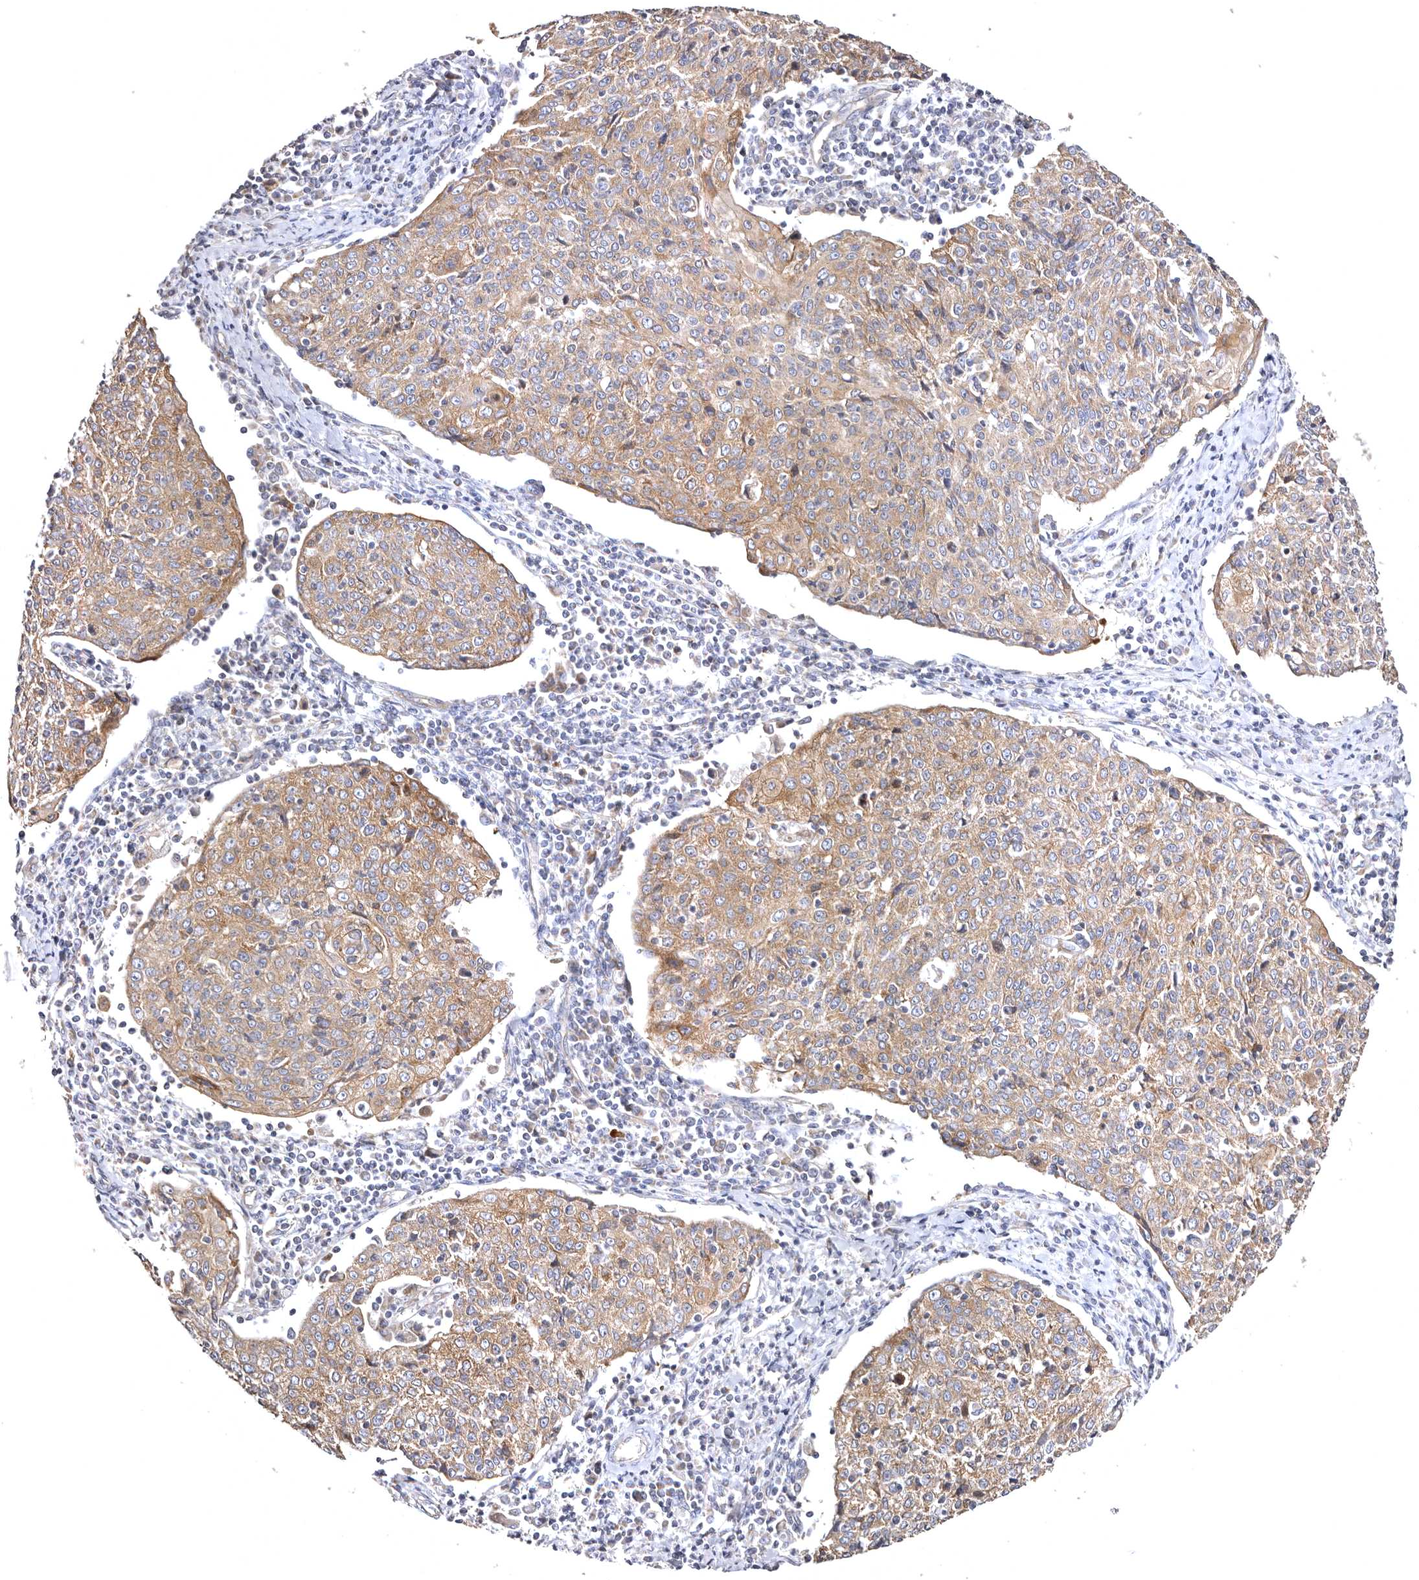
{"staining": {"intensity": "moderate", "quantity": ">75%", "location": "cytoplasmic/membranous"}, "tissue": "cervical cancer", "cell_type": "Tumor cells", "image_type": "cancer", "snomed": [{"axis": "morphology", "description": "Squamous cell carcinoma, NOS"}, {"axis": "topography", "description": "Cervix"}], "caption": "There is medium levels of moderate cytoplasmic/membranous expression in tumor cells of cervical cancer (squamous cell carcinoma), as demonstrated by immunohistochemical staining (brown color).", "gene": "BAIAP2L1", "patient": {"sex": "female", "age": 48}}